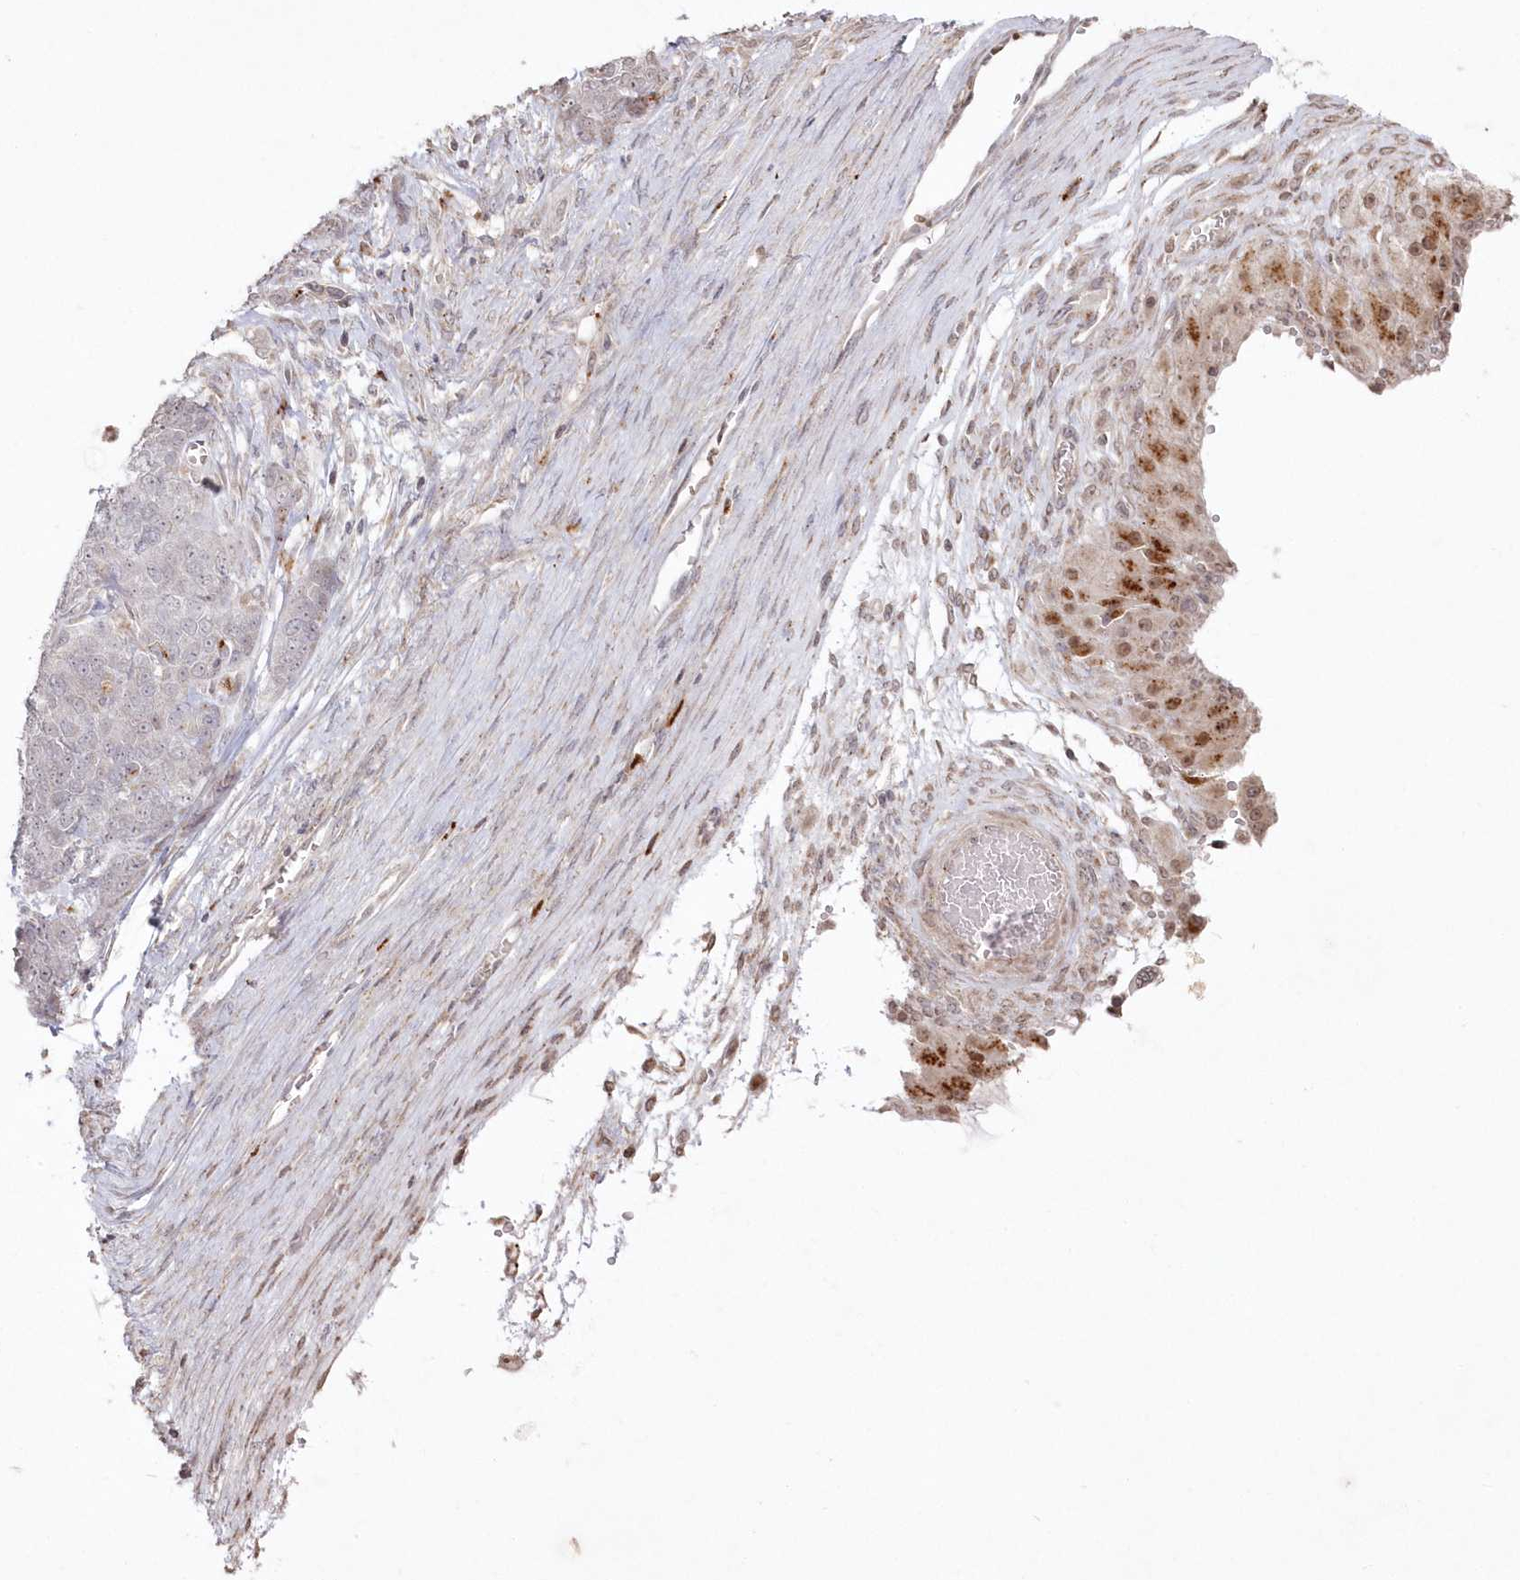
{"staining": {"intensity": "moderate", "quantity": "<25%", "location": "cytoplasmic/membranous,nuclear"}, "tissue": "ovarian cancer", "cell_type": "Tumor cells", "image_type": "cancer", "snomed": [{"axis": "morphology", "description": "Cystadenocarcinoma, serous, NOS"}, {"axis": "topography", "description": "Ovary"}], "caption": "DAB (3,3'-diaminobenzidine) immunohistochemical staining of human ovarian cancer reveals moderate cytoplasmic/membranous and nuclear protein expression in approximately <25% of tumor cells. The staining was performed using DAB, with brown indicating positive protein expression. Nuclei are stained blue with hematoxylin.", "gene": "ARSB", "patient": {"sex": "female", "age": 44}}